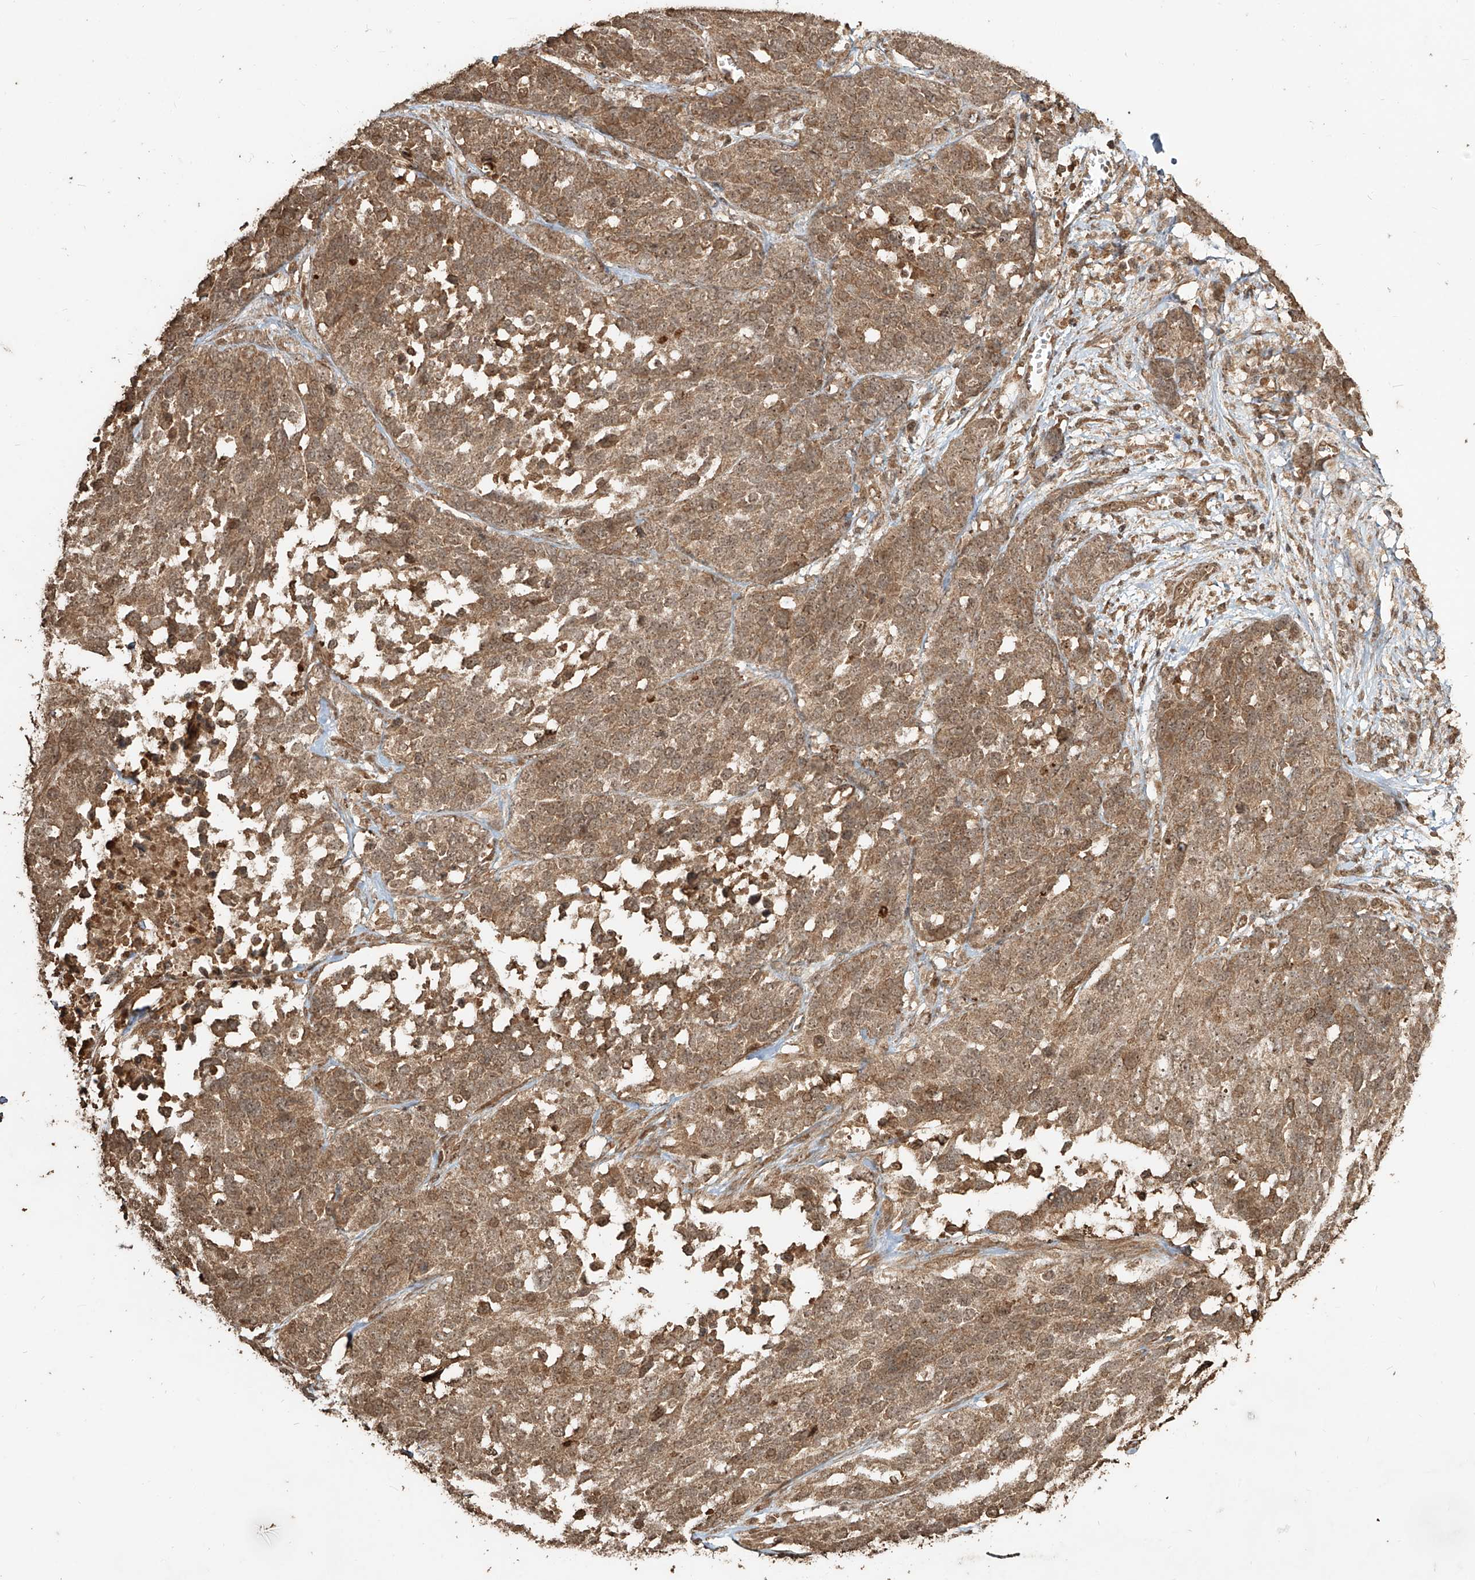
{"staining": {"intensity": "moderate", "quantity": ">75%", "location": "cytoplasmic/membranous,nuclear"}, "tissue": "ovarian cancer", "cell_type": "Tumor cells", "image_type": "cancer", "snomed": [{"axis": "morphology", "description": "Cystadenocarcinoma, serous, NOS"}, {"axis": "topography", "description": "Ovary"}], "caption": "Protein staining of ovarian cancer (serous cystadenocarcinoma) tissue displays moderate cytoplasmic/membranous and nuclear expression in approximately >75% of tumor cells. The staining was performed using DAB (3,3'-diaminobenzidine) to visualize the protein expression in brown, while the nuclei were stained in blue with hematoxylin (Magnification: 20x).", "gene": "ZNF660", "patient": {"sex": "female", "age": 44}}